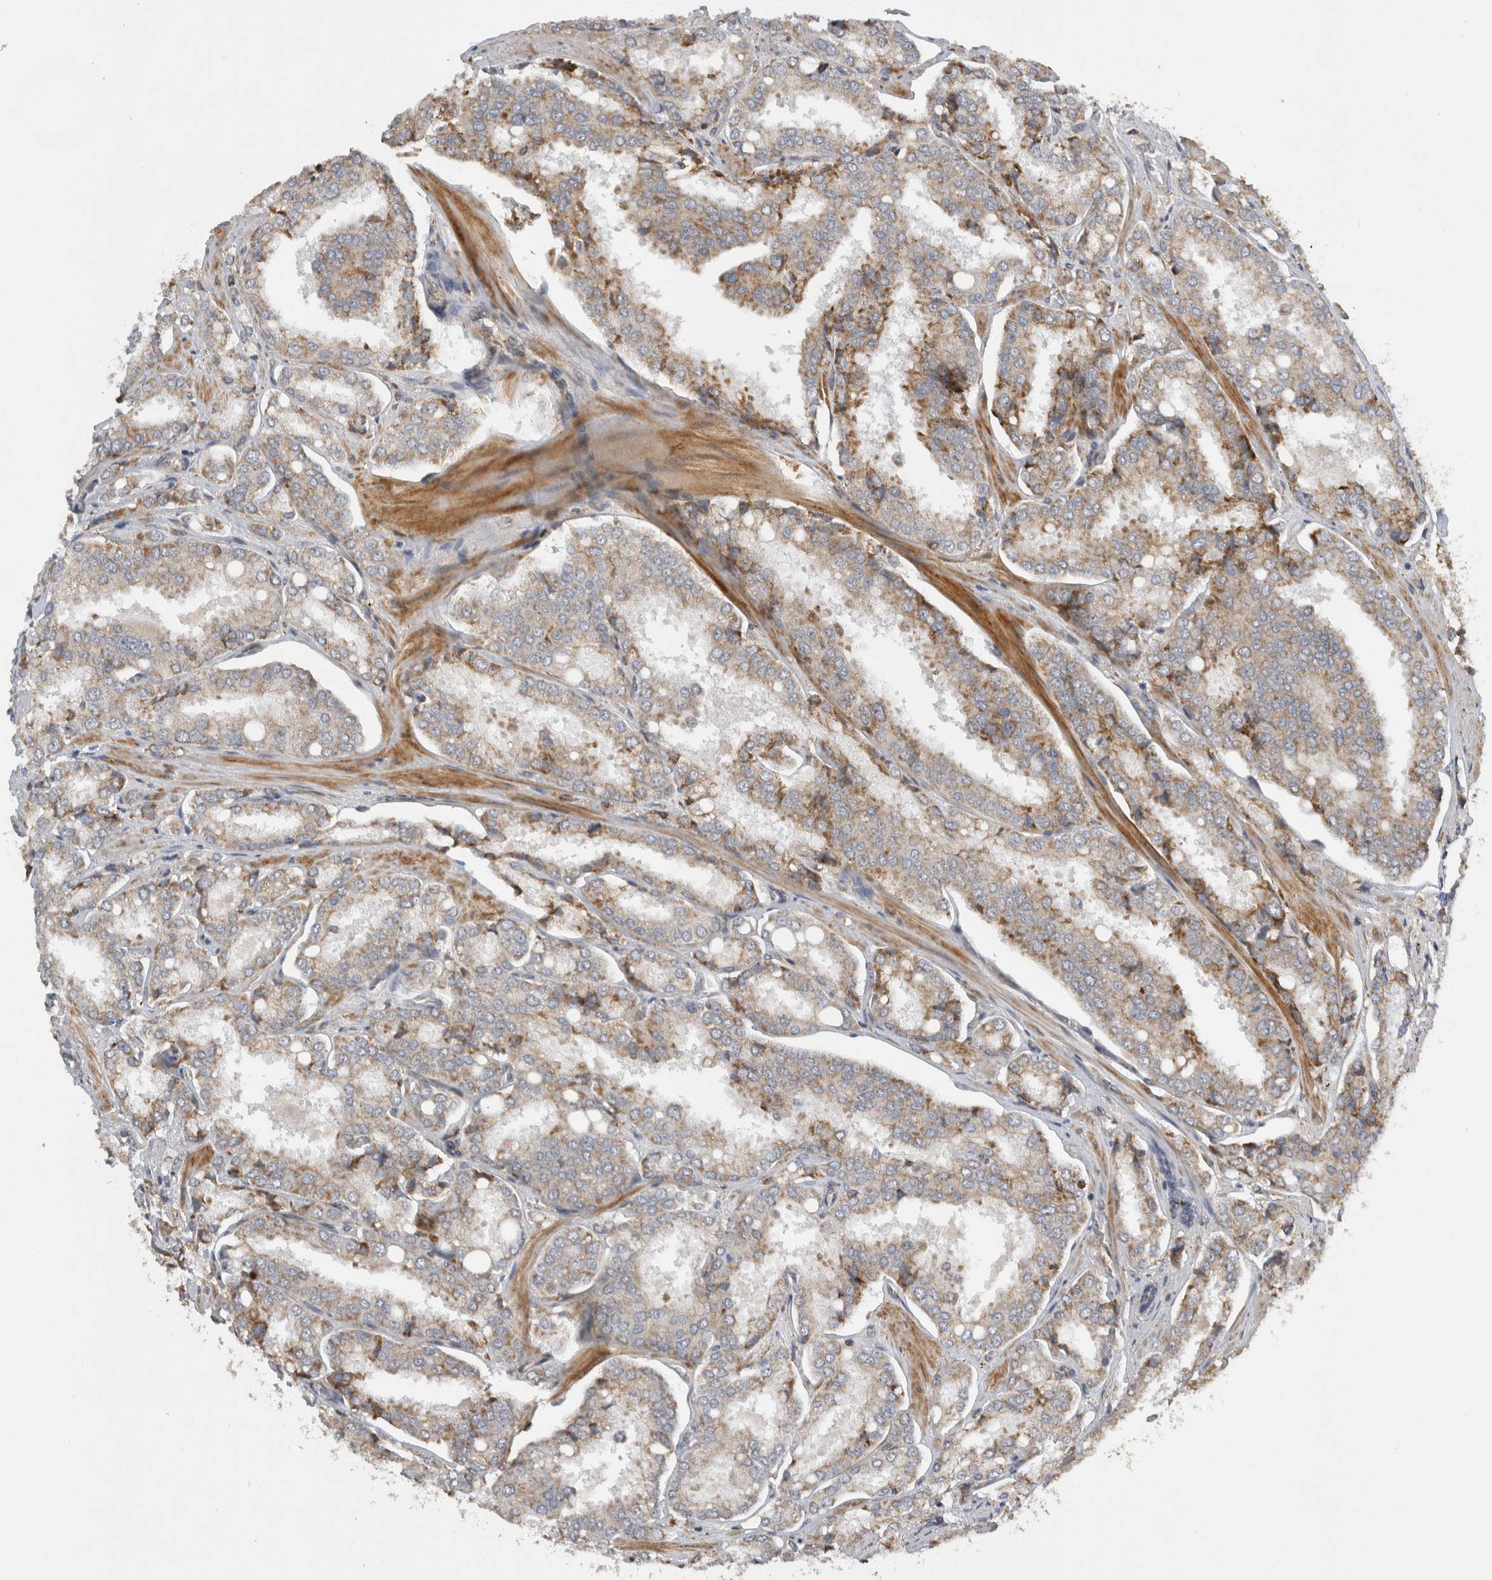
{"staining": {"intensity": "weak", "quantity": ">75%", "location": "cytoplasmic/membranous"}, "tissue": "prostate cancer", "cell_type": "Tumor cells", "image_type": "cancer", "snomed": [{"axis": "morphology", "description": "Adenocarcinoma, High grade"}, {"axis": "topography", "description": "Prostate"}], "caption": "Protein staining displays weak cytoplasmic/membranous expression in approximately >75% of tumor cells in prostate cancer (adenocarcinoma (high-grade)). The staining was performed using DAB, with brown indicating positive protein expression. Nuclei are stained blue with hematoxylin.", "gene": "KCNIP1", "patient": {"sex": "male", "age": 50}}